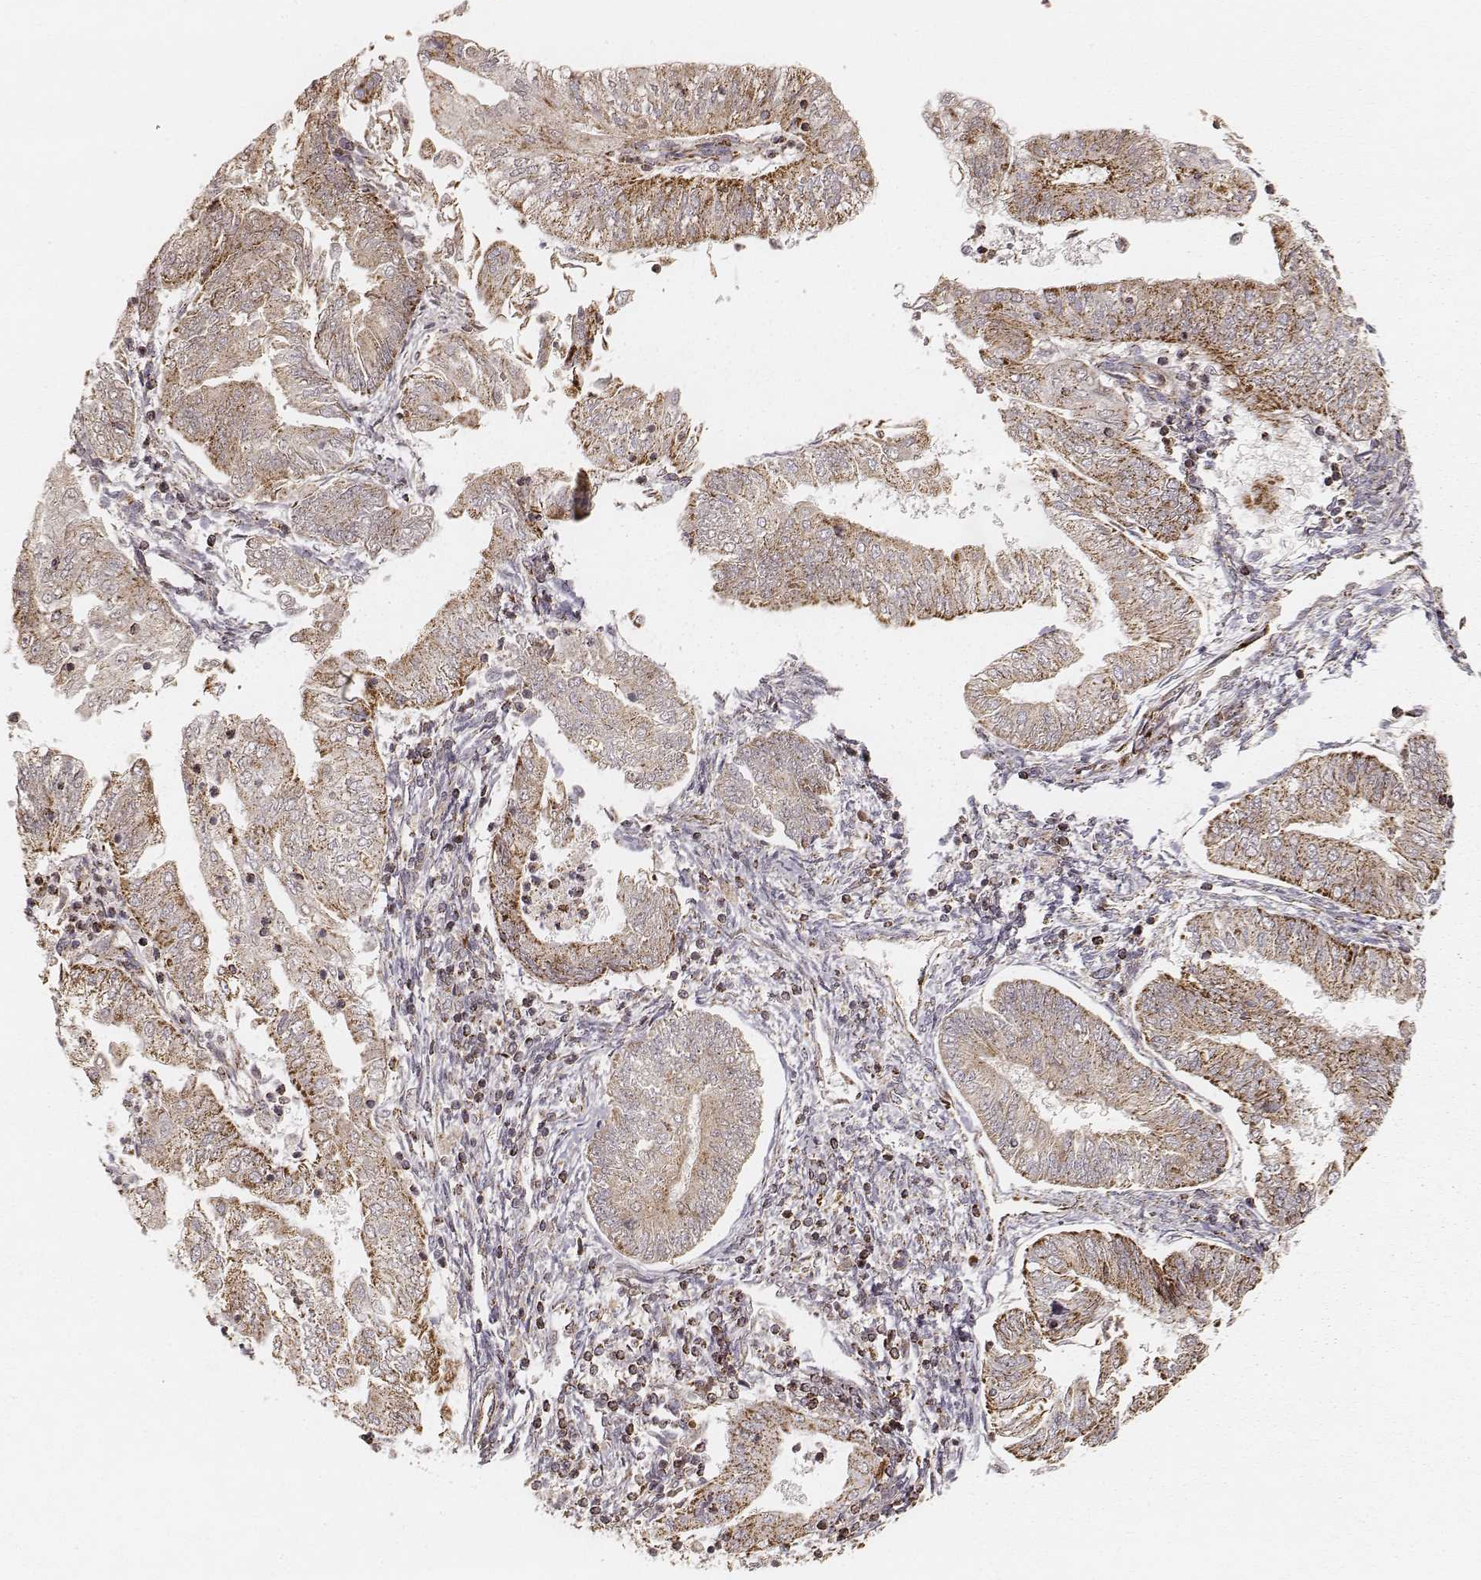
{"staining": {"intensity": "strong", "quantity": ">75%", "location": "cytoplasmic/membranous"}, "tissue": "endometrial cancer", "cell_type": "Tumor cells", "image_type": "cancer", "snomed": [{"axis": "morphology", "description": "Adenocarcinoma, NOS"}, {"axis": "topography", "description": "Endometrium"}], "caption": "This image demonstrates immunohistochemistry (IHC) staining of adenocarcinoma (endometrial), with high strong cytoplasmic/membranous positivity in approximately >75% of tumor cells.", "gene": "CS", "patient": {"sex": "female", "age": 55}}